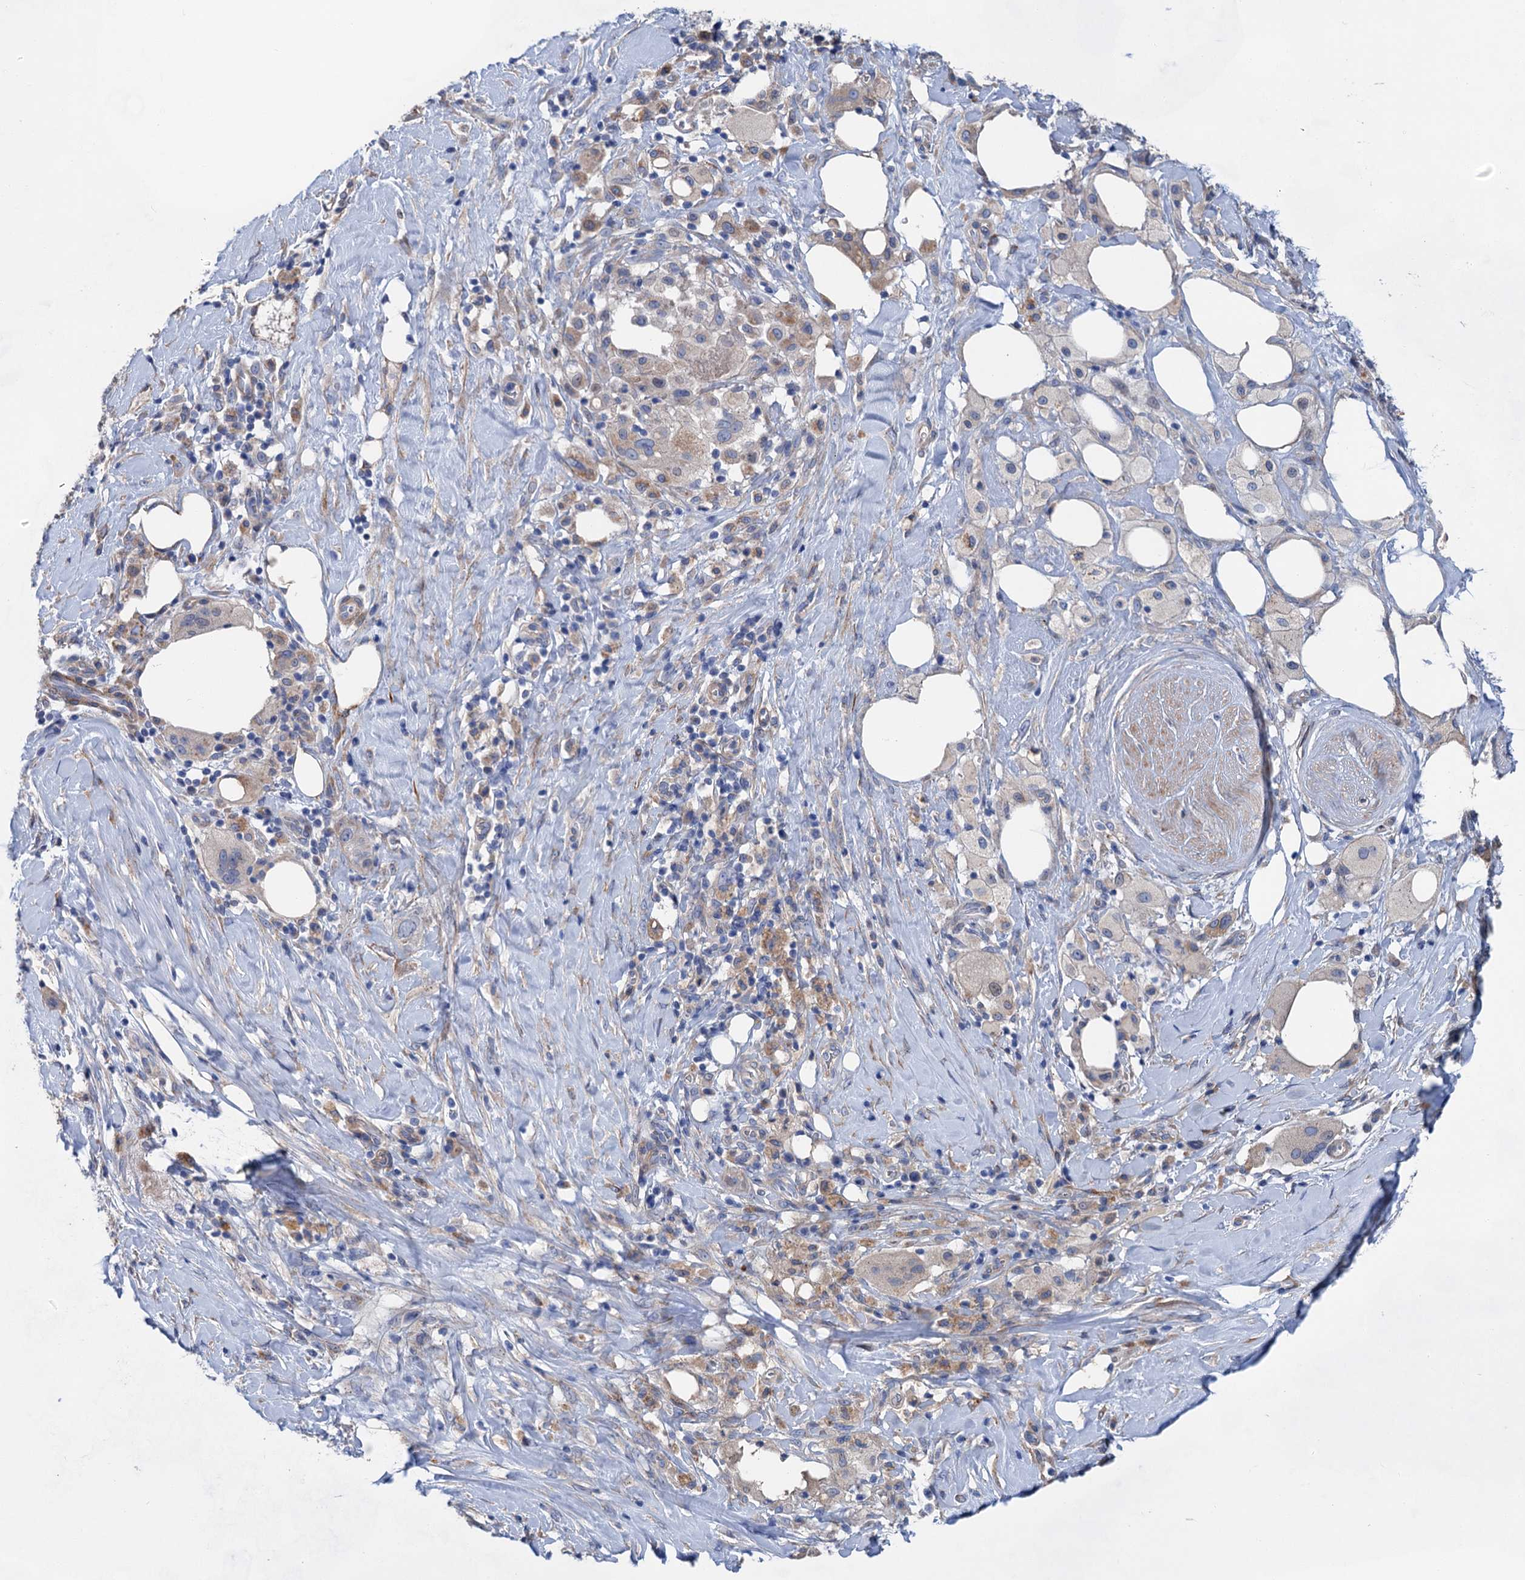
{"staining": {"intensity": "weak", "quantity": "<25%", "location": "cytoplasmic/membranous"}, "tissue": "pancreatic cancer", "cell_type": "Tumor cells", "image_type": "cancer", "snomed": [{"axis": "morphology", "description": "Adenocarcinoma, NOS"}, {"axis": "topography", "description": "Pancreas"}], "caption": "Immunohistochemistry (IHC) histopathology image of human pancreatic cancer stained for a protein (brown), which shows no expression in tumor cells.", "gene": "GPR155", "patient": {"sex": "male", "age": 58}}